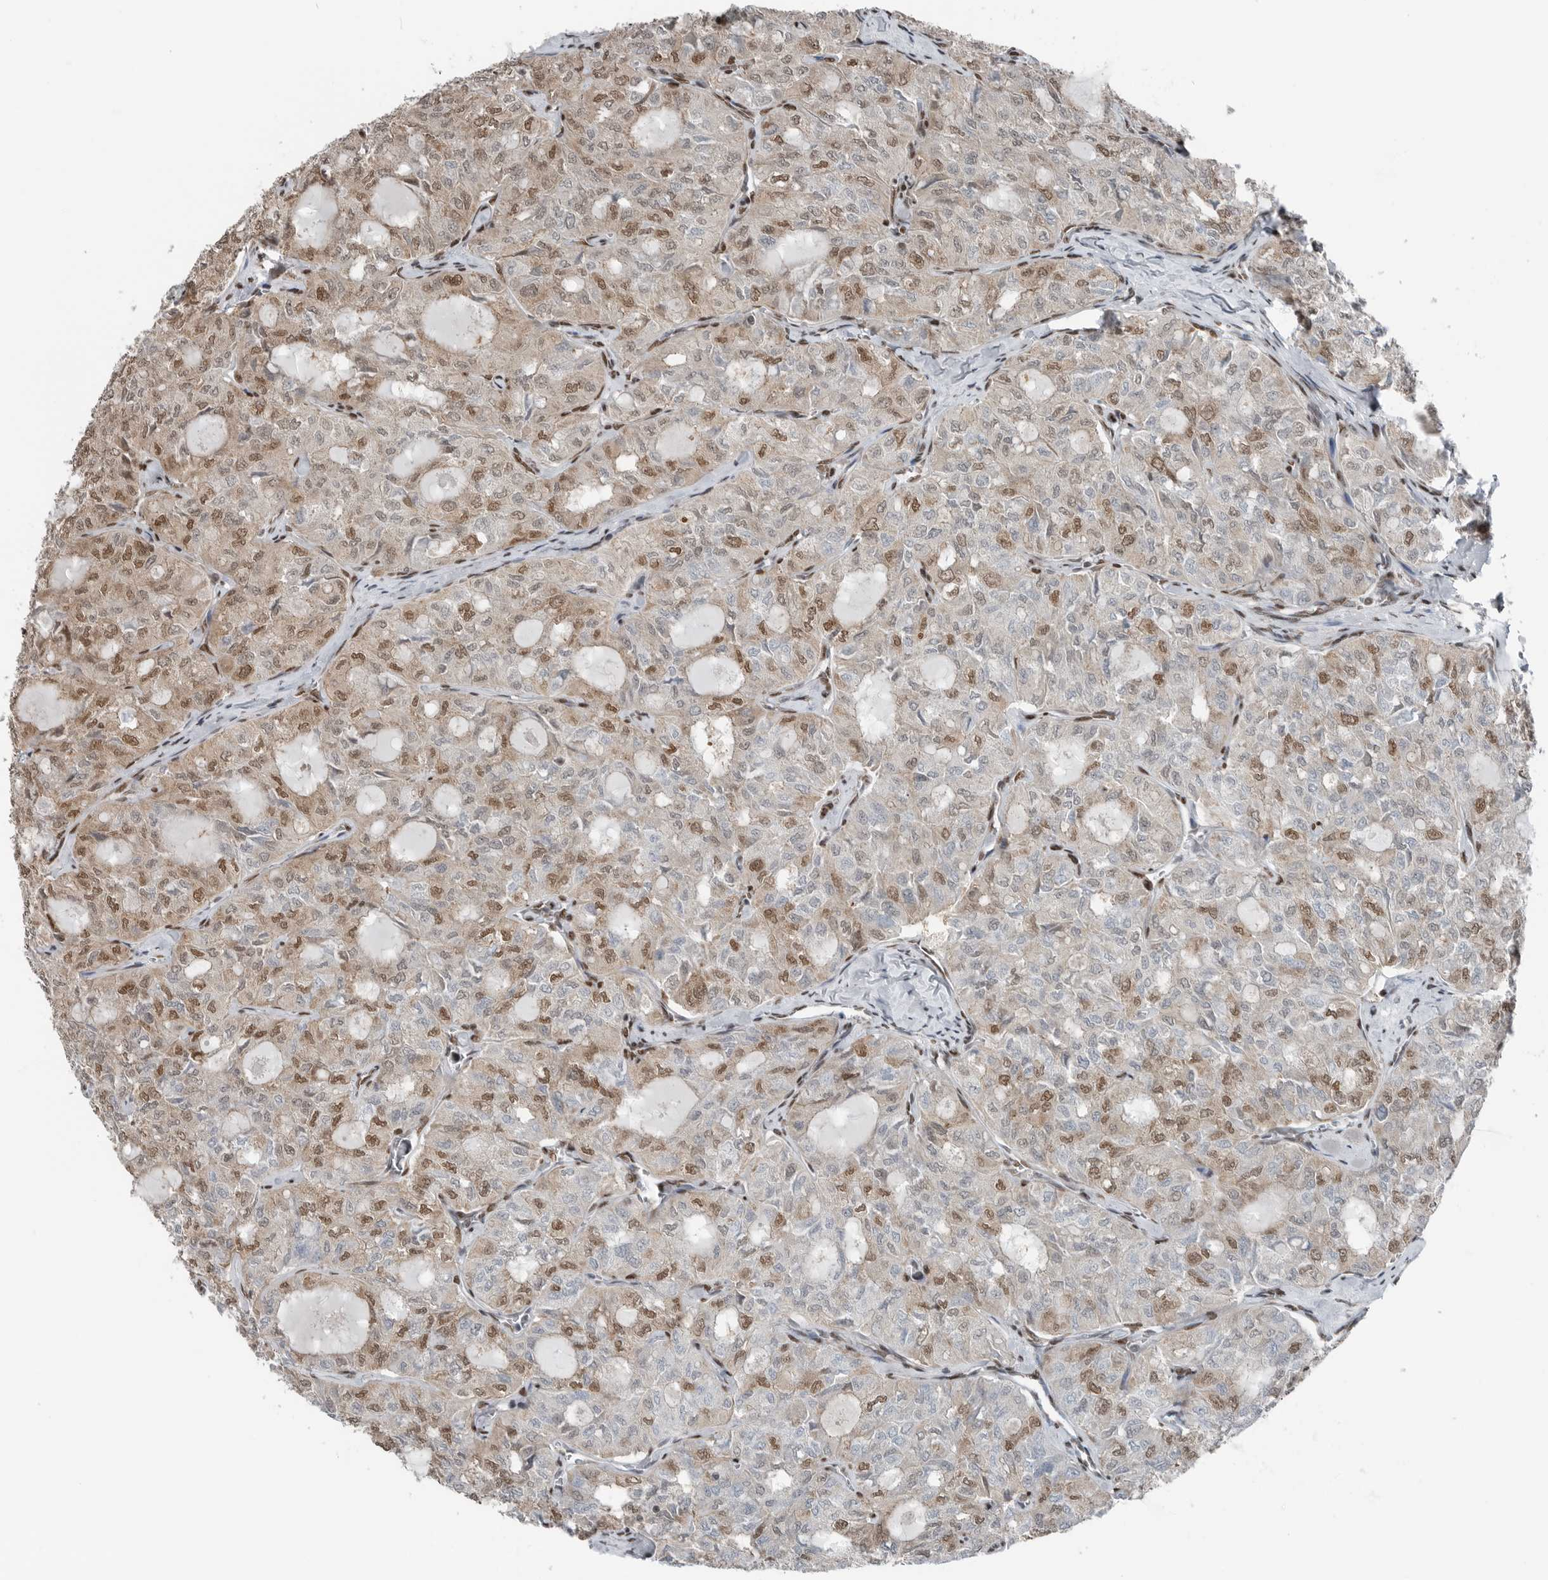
{"staining": {"intensity": "moderate", "quantity": ">75%", "location": "cytoplasmic/membranous,nuclear"}, "tissue": "thyroid cancer", "cell_type": "Tumor cells", "image_type": "cancer", "snomed": [{"axis": "morphology", "description": "Follicular adenoma carcinoma, NOS"}, {"axis": "topography", "description": "Thyroid gland"}], "caption": "Thyroid cancer (follicular adenoma carcinoma) stained with a brown dye exhibits moderate cytoplasmic/membranous and nuclear positive expression in about >75% of tumor cells.", "gene": "BLZF1", "patient": {"sex": "male", "age": 75}}